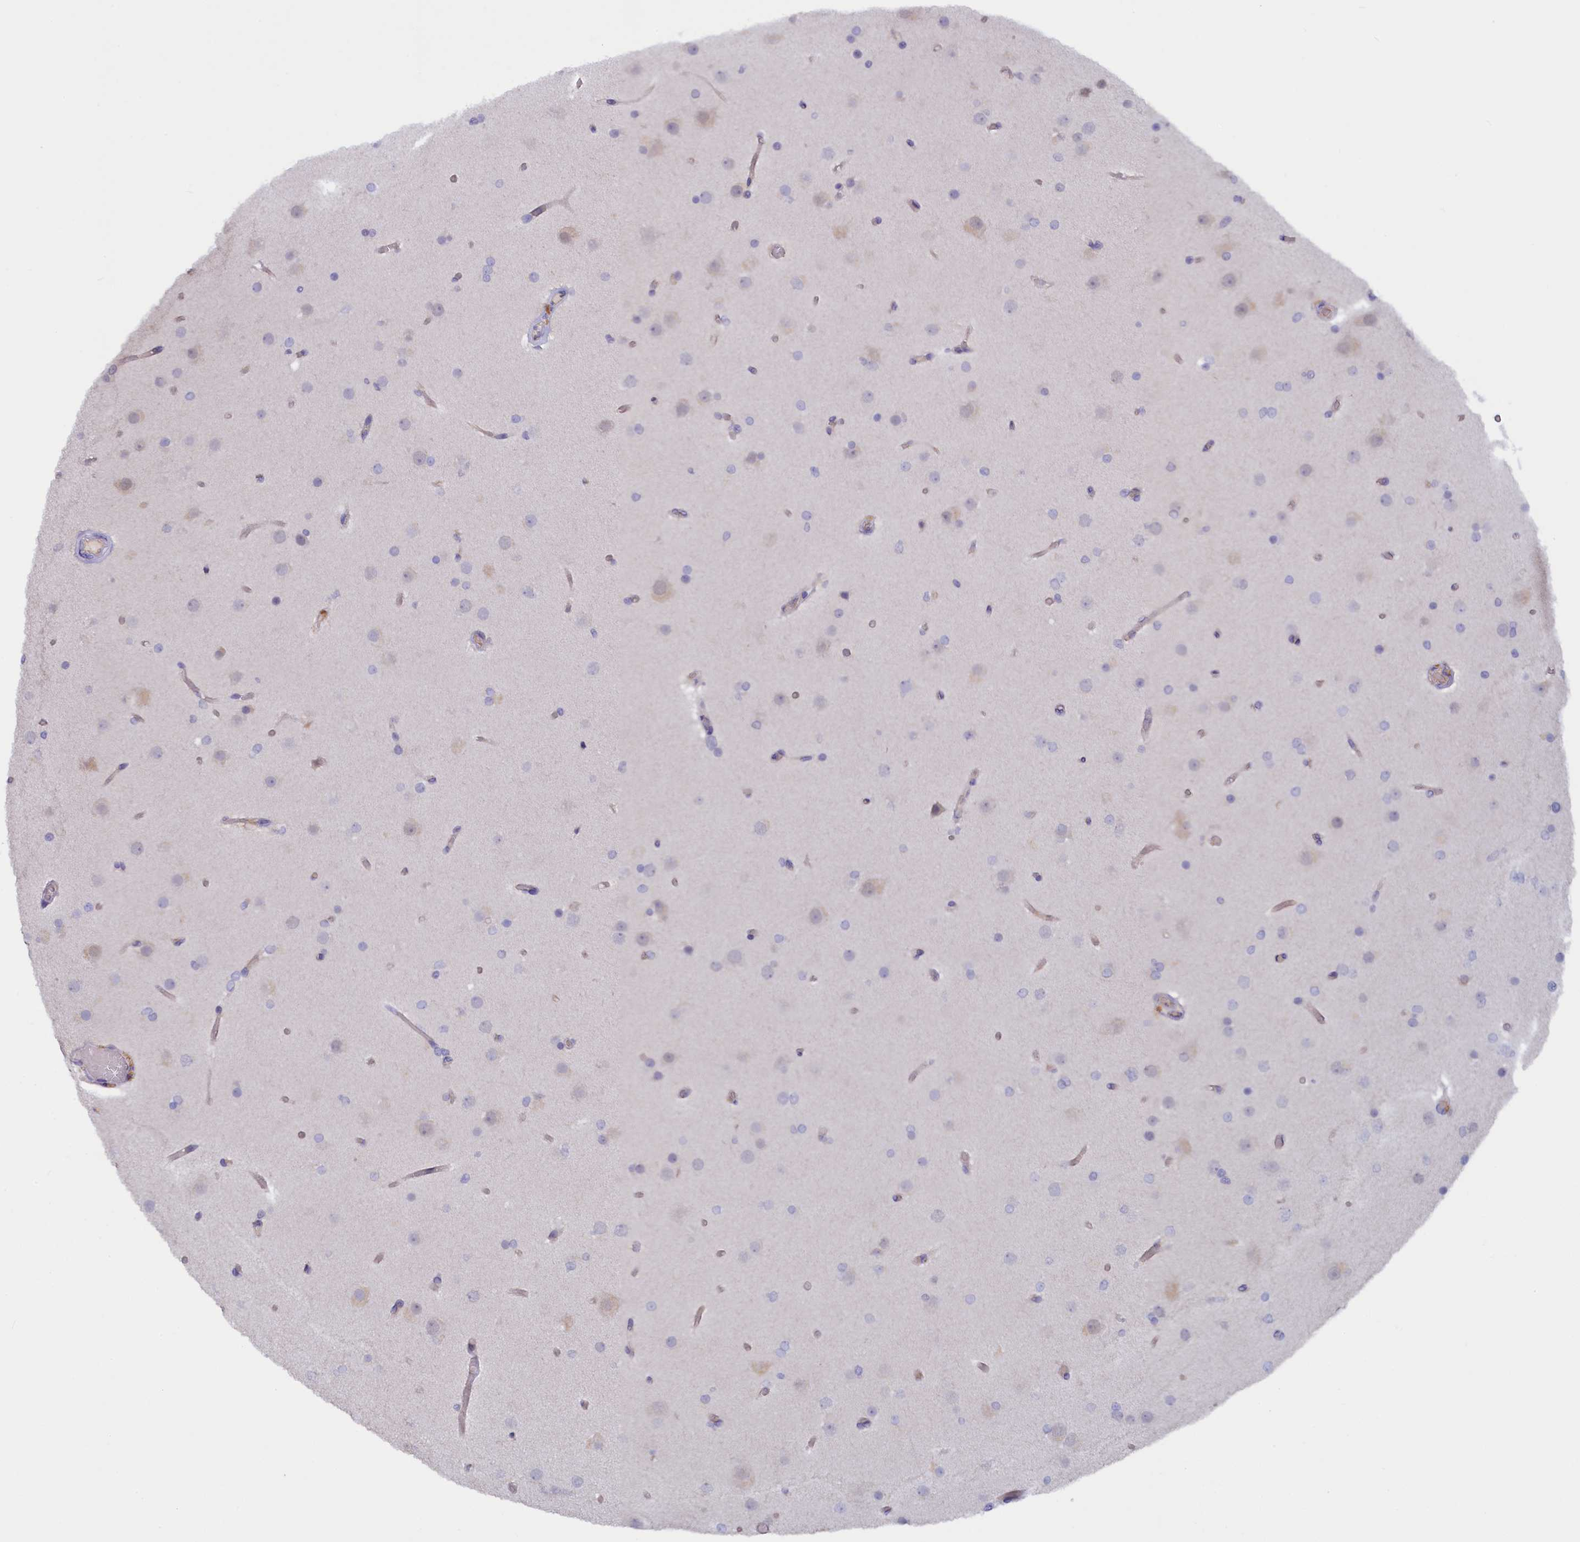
{"staining": {"intensity": "negative", "quantity": "none", "location": "none"}, "tissue": "glioma", "cell_type": "Tumor cells", "image_type": "cancer", "snomed": [{"axis": "morphology", "description": "Glioma, malignant, High grade"}, {"axis": "topography", "description": "Cerebral cortex"}], "caption": "The image demonstrates no significant staining in tumor cells of glioma.", "gene": "ZSWIM4", "patient": {"sex": "female", "age": 36}}